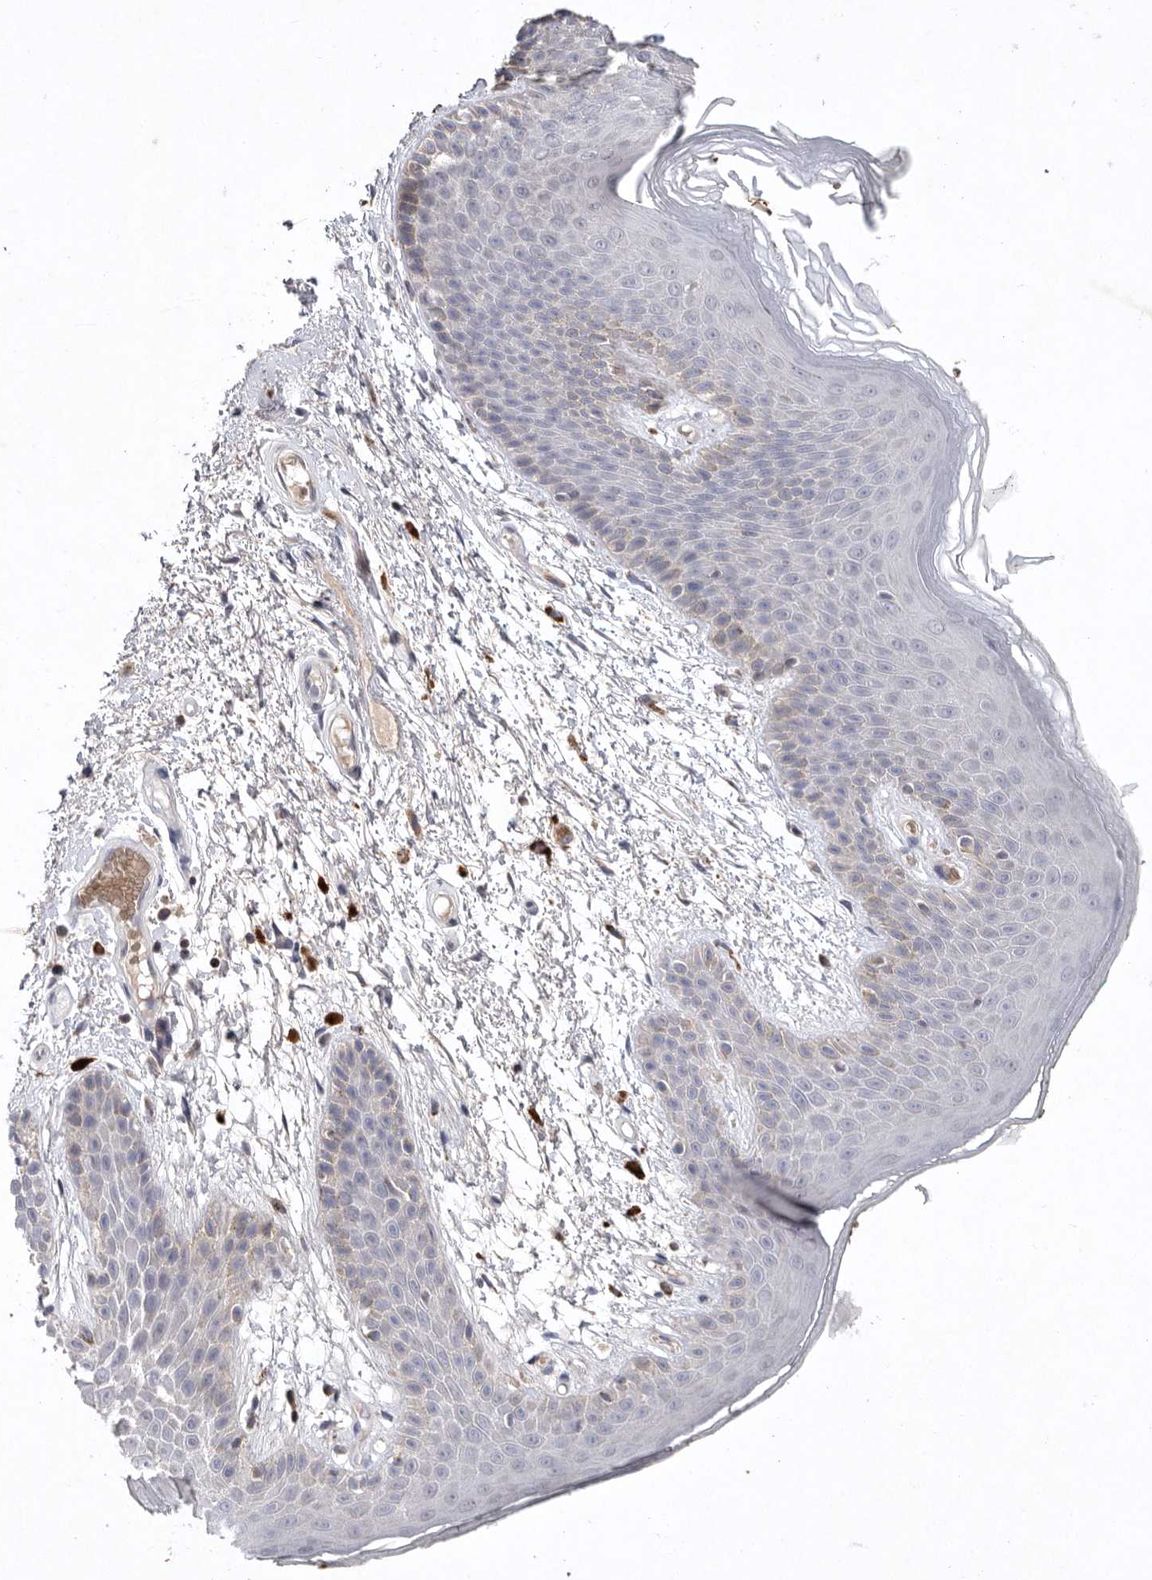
{"staining": {"intensity": "weak", "quantity": "<25%", "location": "cytoplasmic/membranous"}, "tissue": "skin", "cell_type": "Epidermal cells", "image_type": "normal", "snomed": [{"axis": "morphology", "description": "Normal tissue, NOS"}, {"axis": "topography", "description": "Anal"}], "caption": "Epidermal cells show no significant staining in unremarkable skin.", "gene": "TNFSF14", "patient": {"sex": "male", "age": 74}}